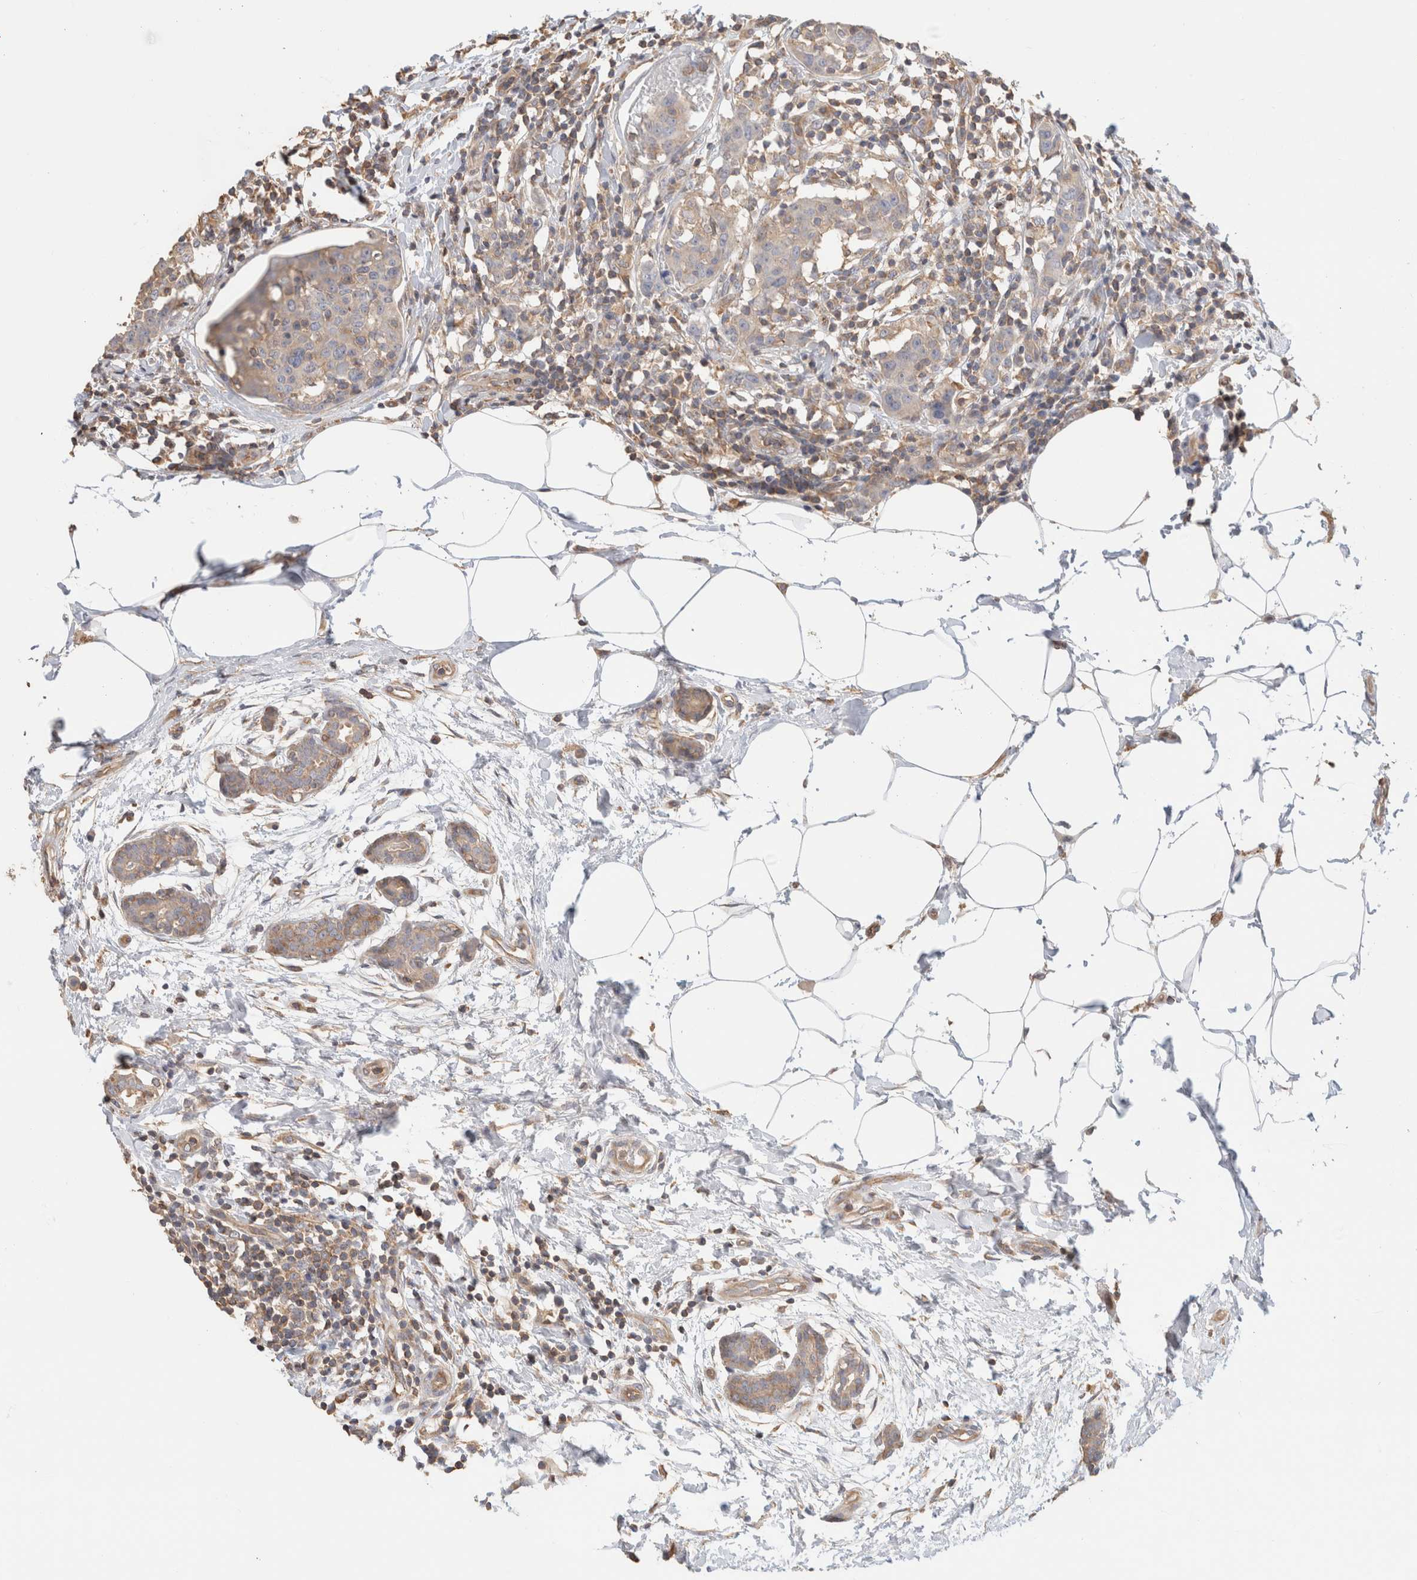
{"staining": {"intensity": "weak", "quantity": "25%-75%", "location": "cytoplasmic/membranous"}, "tissue": "breast cancer", "cell_type": "Tumor cells", "image_type": "cancer", "snomed": [{"axis": "morphology", "description": "Normal tissue, NOS"}, {"axis": "morphology", "description": "Duct carcinoma"}, {"axis": "topography", "description": "Breast"}], "caption": "Immunohistochemistry (IHC) histopathology image of human breast cancer (intraductal carcinoma) stained for a protein (brown), which exhibits low levels of weak cytoplasmic/membranous staining in approximately 25%-75% of tumor cells.", "gene": "CFAP418", "patient": {"sex": "female", "age": 37}}